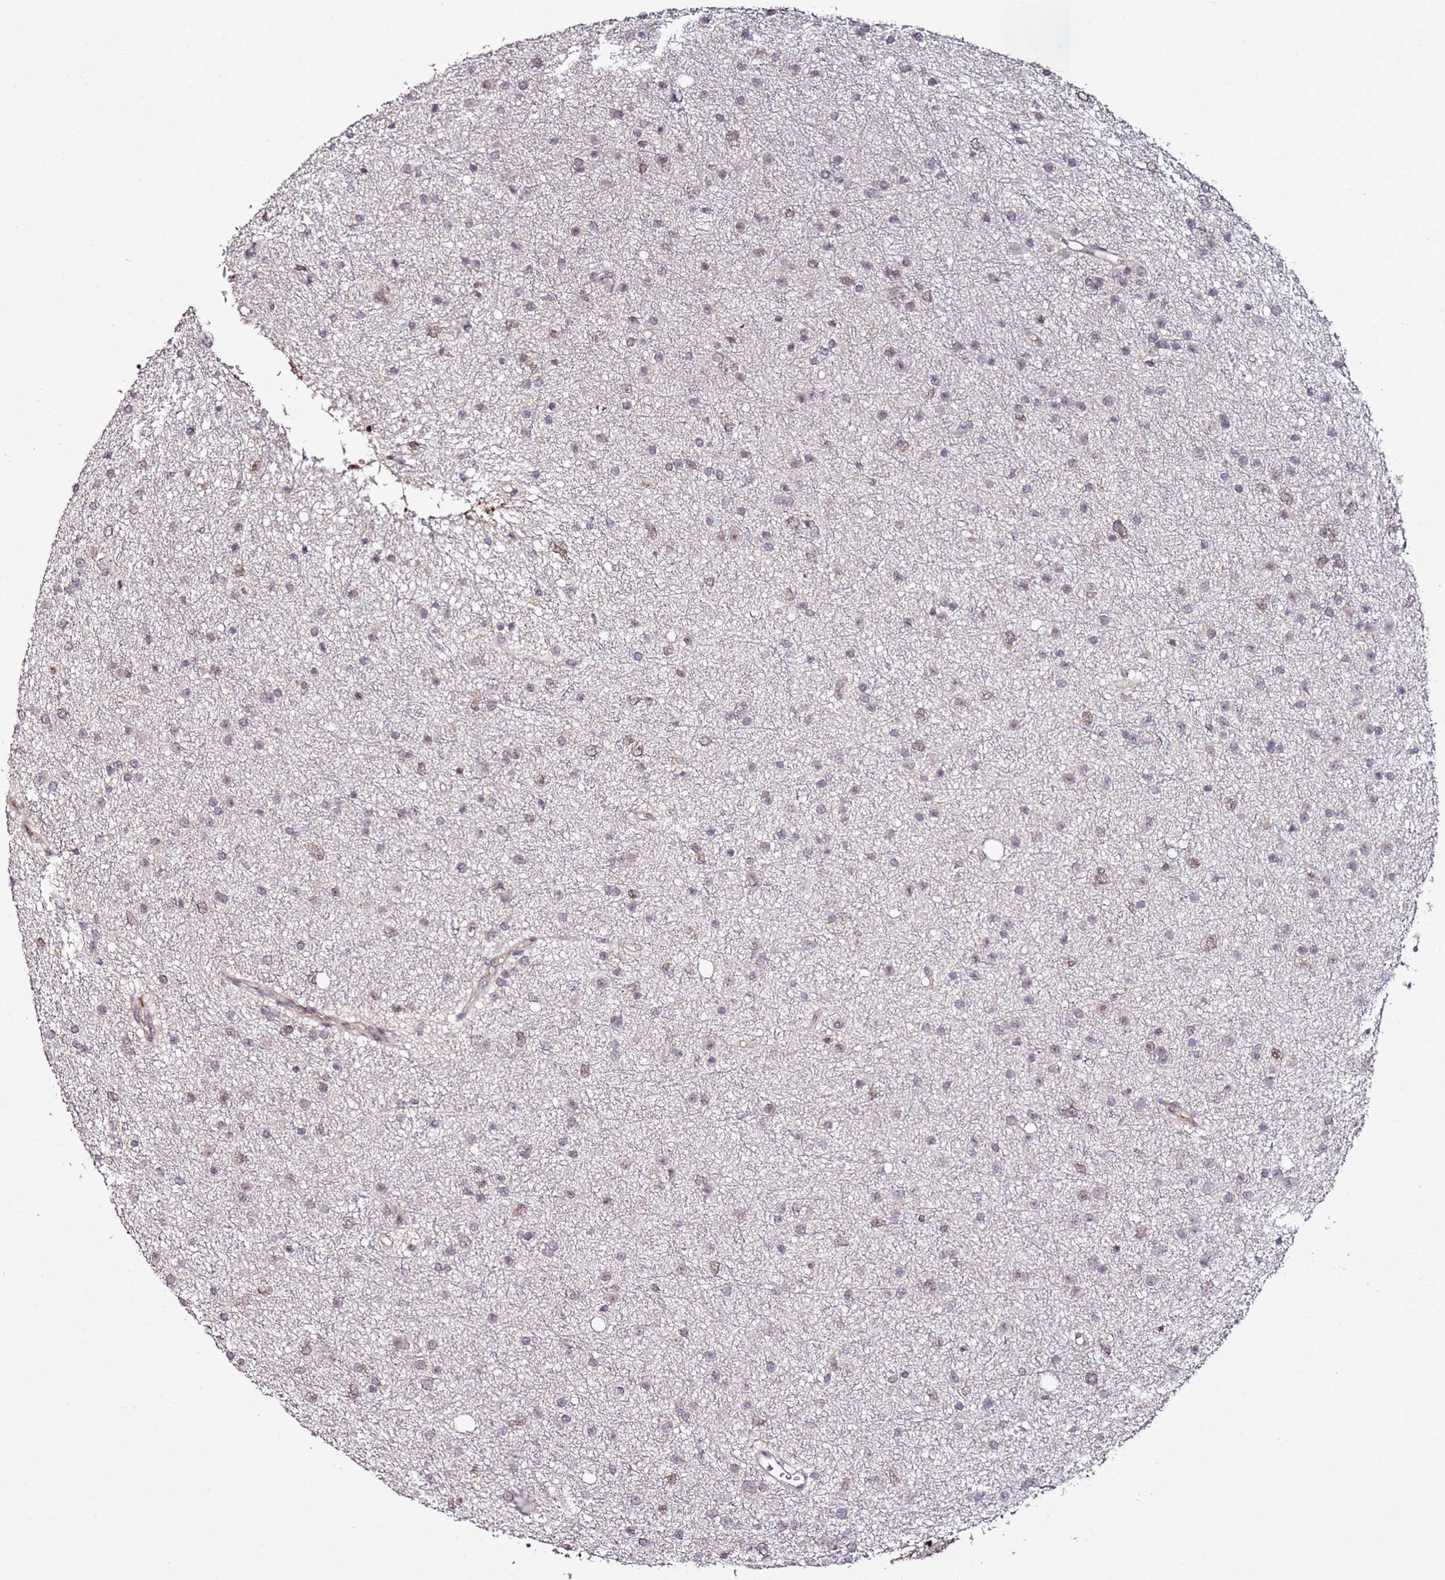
{"staining": {"intensity": "weak", "quantity": "<25%", "location": "nuclear"}, "tissue": "glioma", "cell_type": "Tumor cells", "image_type": "cancer", "snomed": [{"axis": "morphology", "description": "Glioma, malignant, Low grade"}, {"axis": "topography", "description": "Cerebral cortex"}], "caption": "This photomicrograph is of glioma stained with immunohistochemistry to label a protein in brown with the nuclei are counter-stained blue. There is no positivity in tumor cells. (DAB immunohistochemistry, high magnification).", "gene": "DUSP28", "patient": {"sex": "female", "age": 39}}